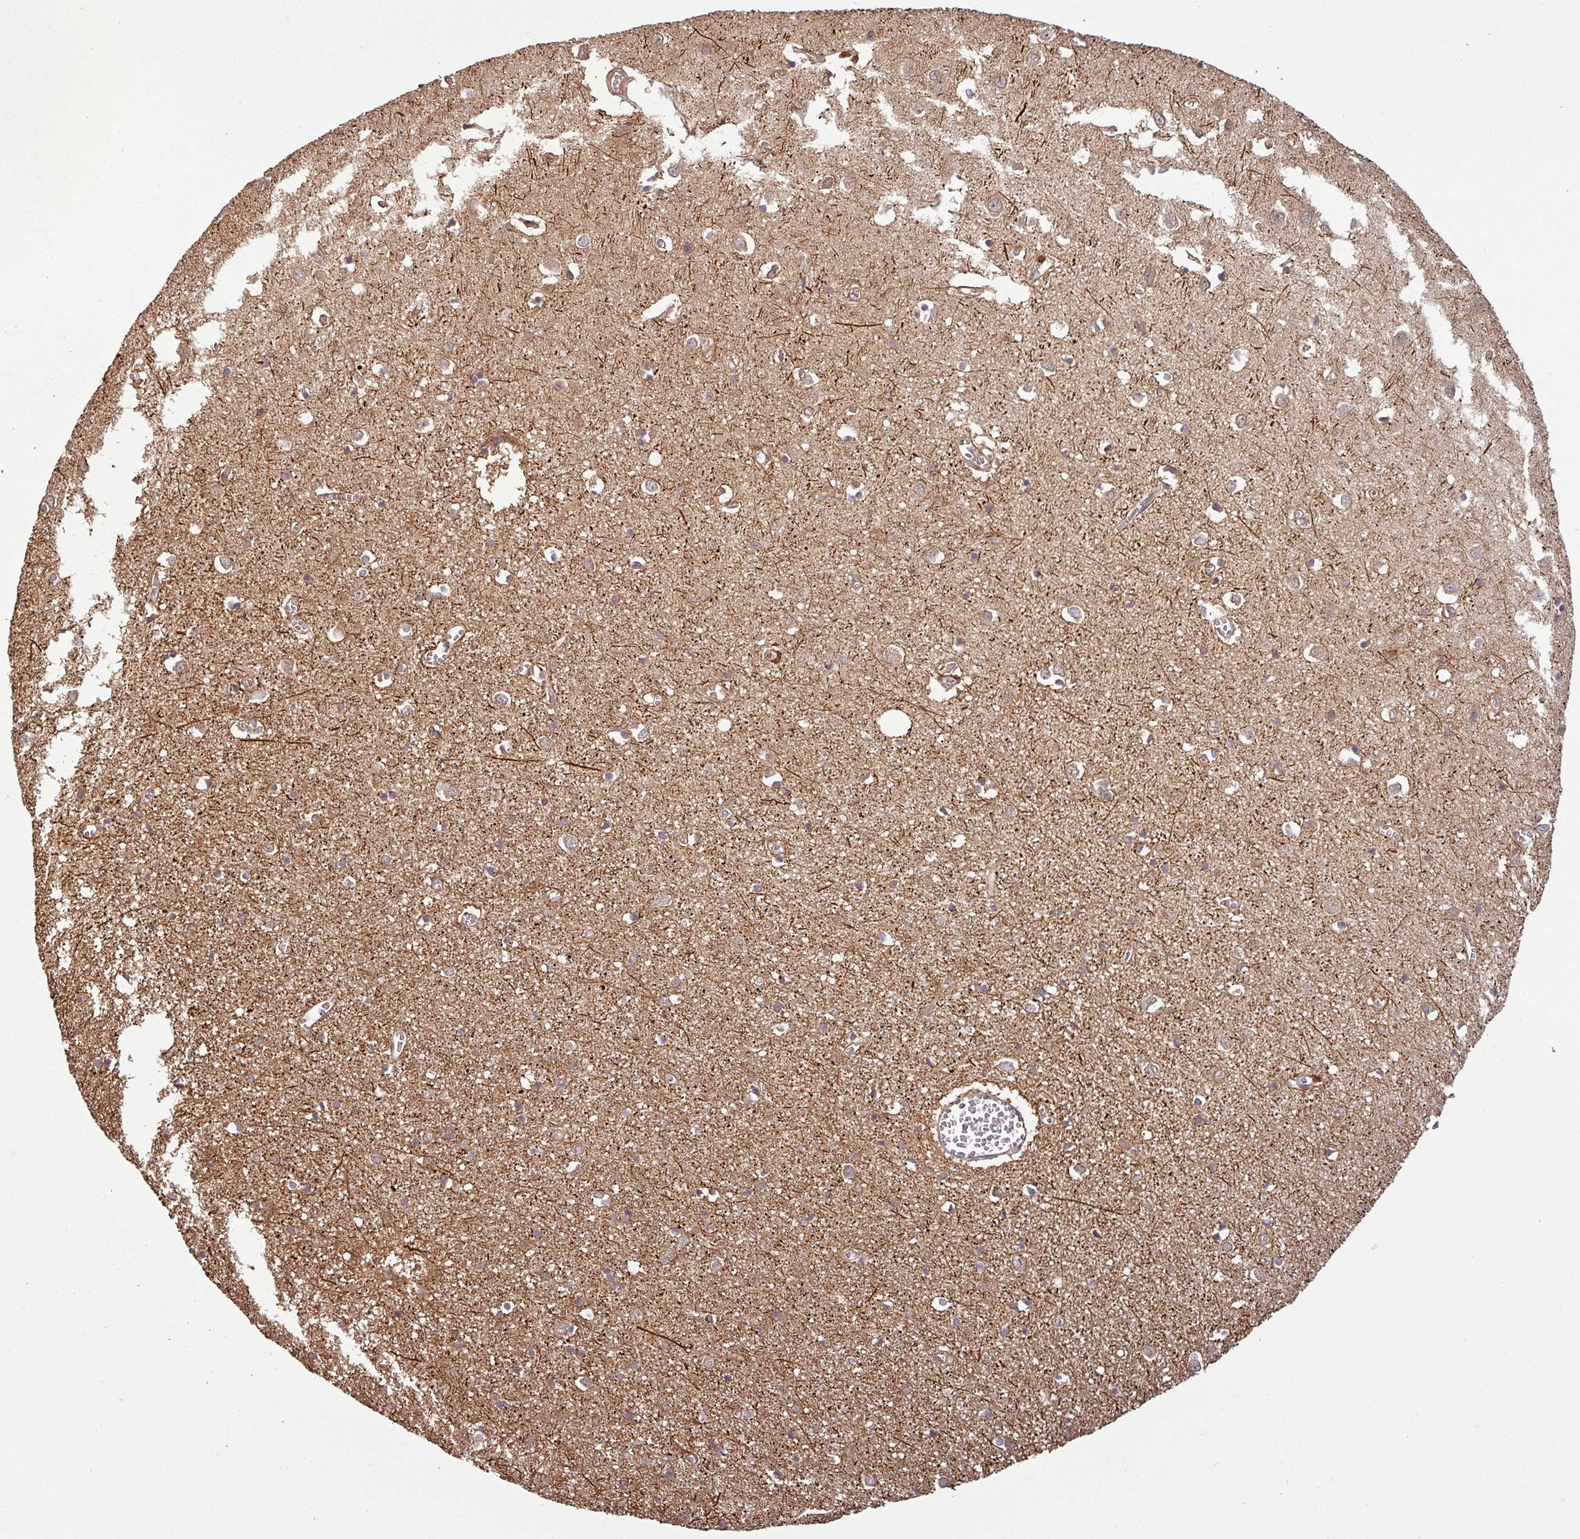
{"staining": {"intensity": "moderate", "quantity": ">75%", "location": "cytoplasmic/membranous"}, "tissue": "cerebral cortex", "cell_type": "Endothelial cells", "image_type": "normal", "snomed": [{"axis": "morphology", "description": "Normal tissue, NOS"}, {"axis": "topography", "description": "Cerebral cortex"}], "caption": "Brown immunohistochemical staining in unremarkable human cerebral cortex demonstrates moderate cytoplasmic/membranous positivity in about >75% of endothelial cells.", "gene": "MAP3K6", "patient": {"sex": "female", "age": 64}}